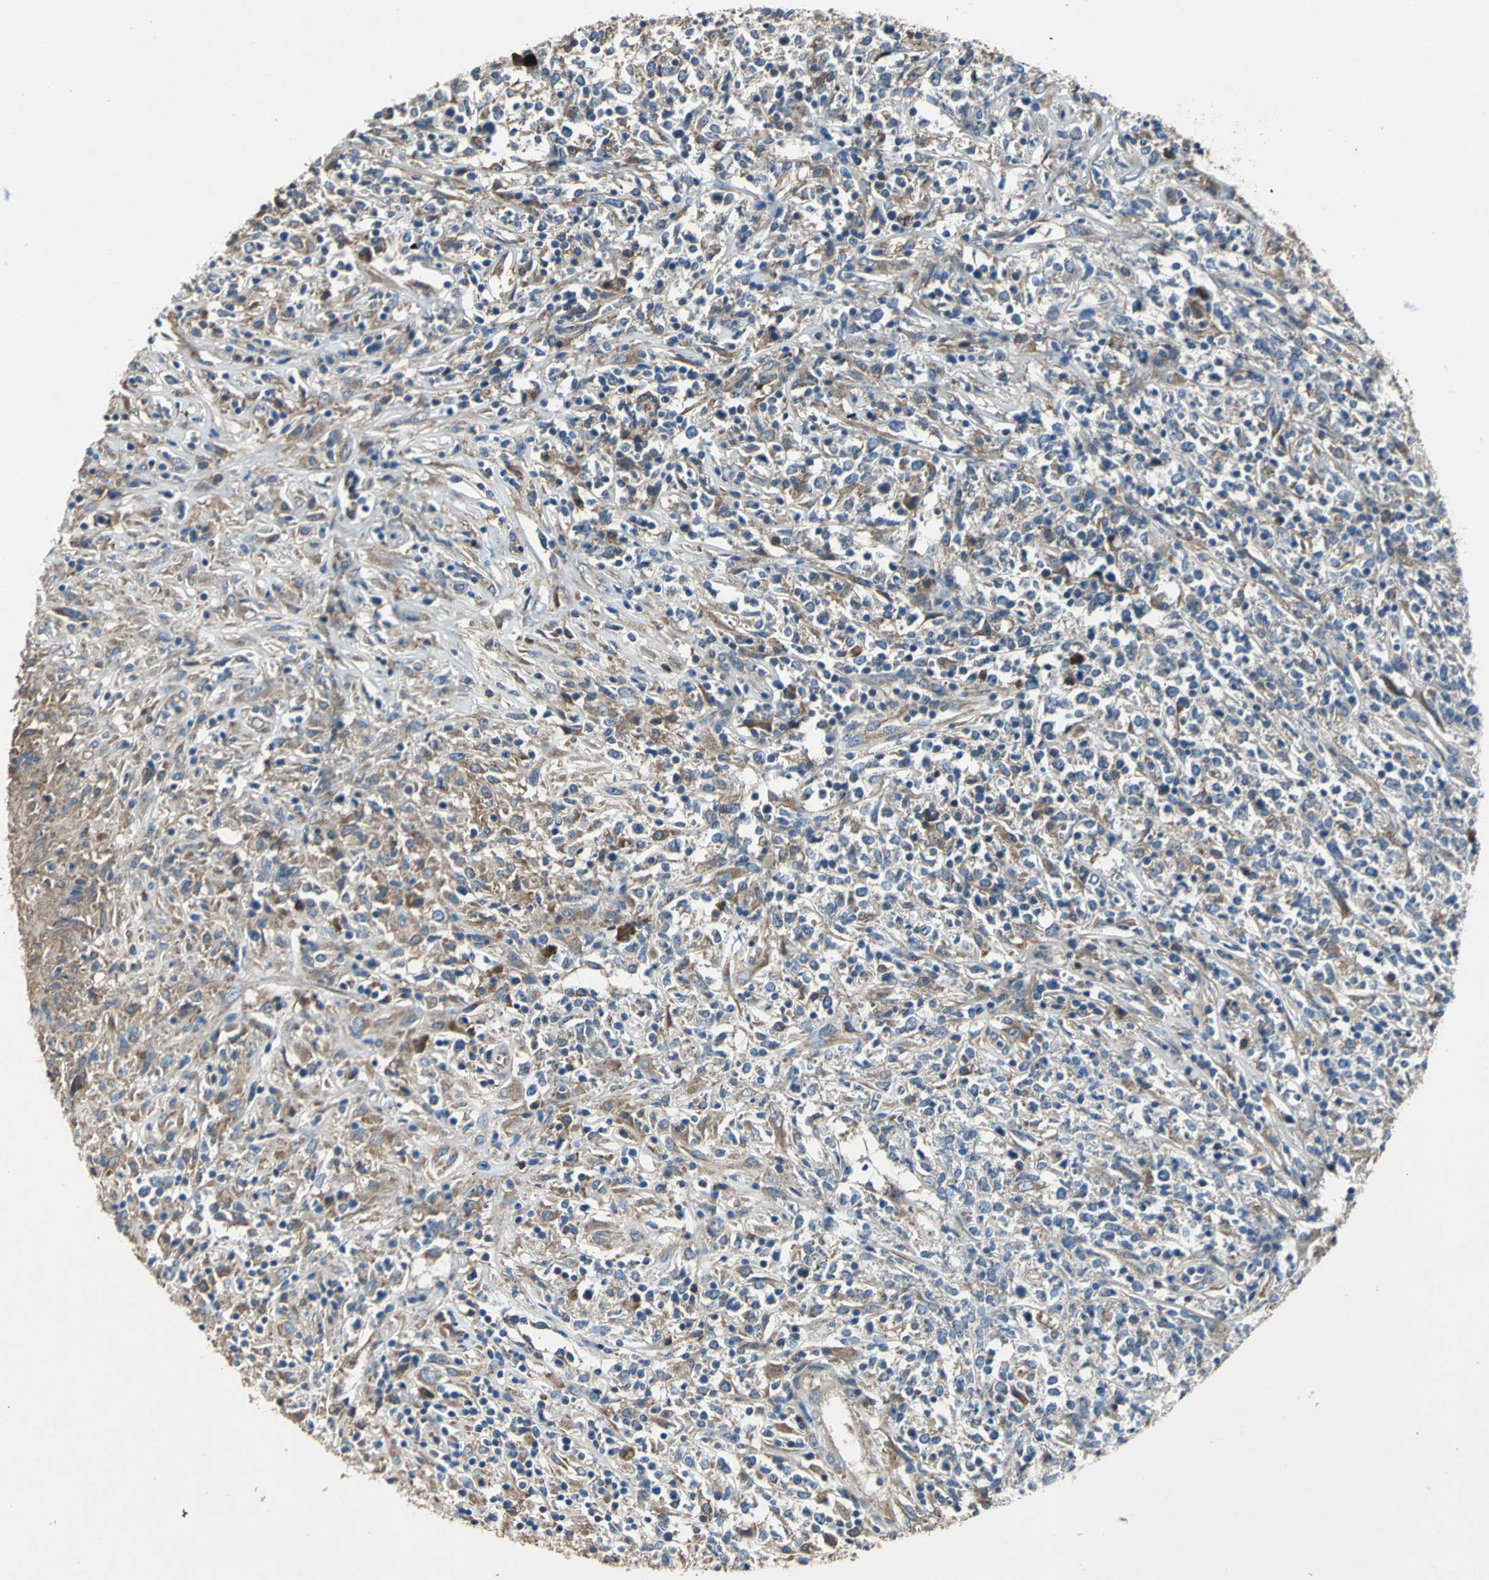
{"staining": {"intensity": "moderate", "quantity": ">75%", "location": "cytoplasmic/membranous"}, "tissue": "lymphoma", "cell_type": "Tumor cells", "image_type": "cancer", "snomed": [{"axis": "morphology", "description": "Malignant lymphoma, non-Hodgkin's type, High grade"}, {"axis": "topography", "description": "Lymph node"}], "caption": "Moderate cytoplasmic/membranous staining for a protein is present in about >75% of tumor cells of high-grade malignant lymphoma, non-Hodgkin's type using IHC.", "gene": "HEPH", "patient": {"sex": "female", "age": 84}}